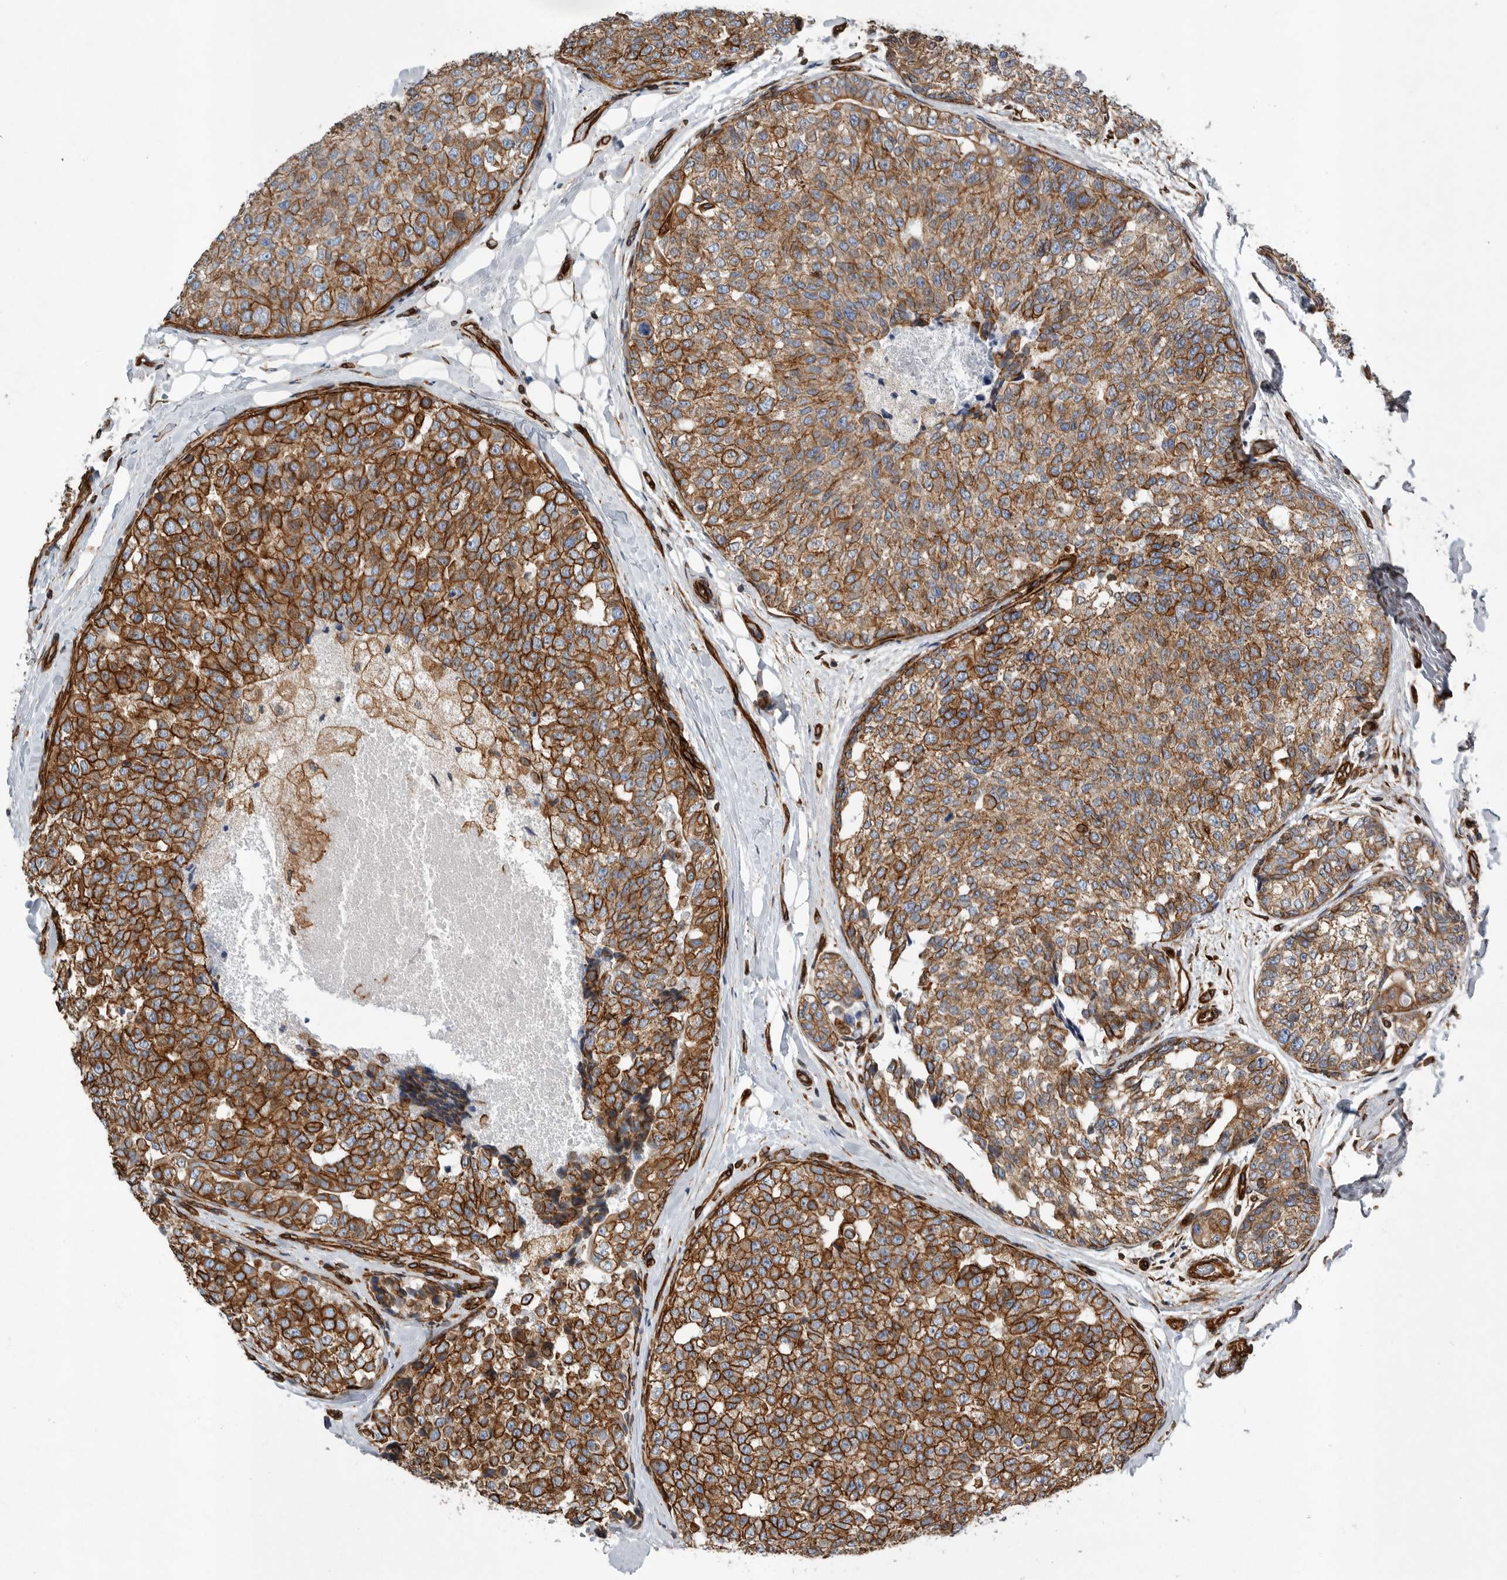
{"staining": {"intensity": "strong", "quantity": ">75%", "location": "cytoplasmic/membranous"}, "tissue": "breast cancer", "cell_type": "Tumor cells", "image_type": "cancer", "snomed": [{"axis": "morphology", "description": "Normal tissue, NOS"}, {"axis": "morphology", "description": "Duct carcinoma"}, {"axis": "topography", "description": "Breast"}], "caption": "Immunohistochemistry (IHC) photomicrograph of neoplastic tissue: human infiltrating ductal carcinoma (breast) stained using immunohistochemistry exhibits high levels of strong protein expression localized specifically in the cytoplasmic/membranous of tumor cells, appearing as a cytoplasmic/membranous brown color.", "gene": "PLEC", "patient": {"sex": "female", "age": 43}}